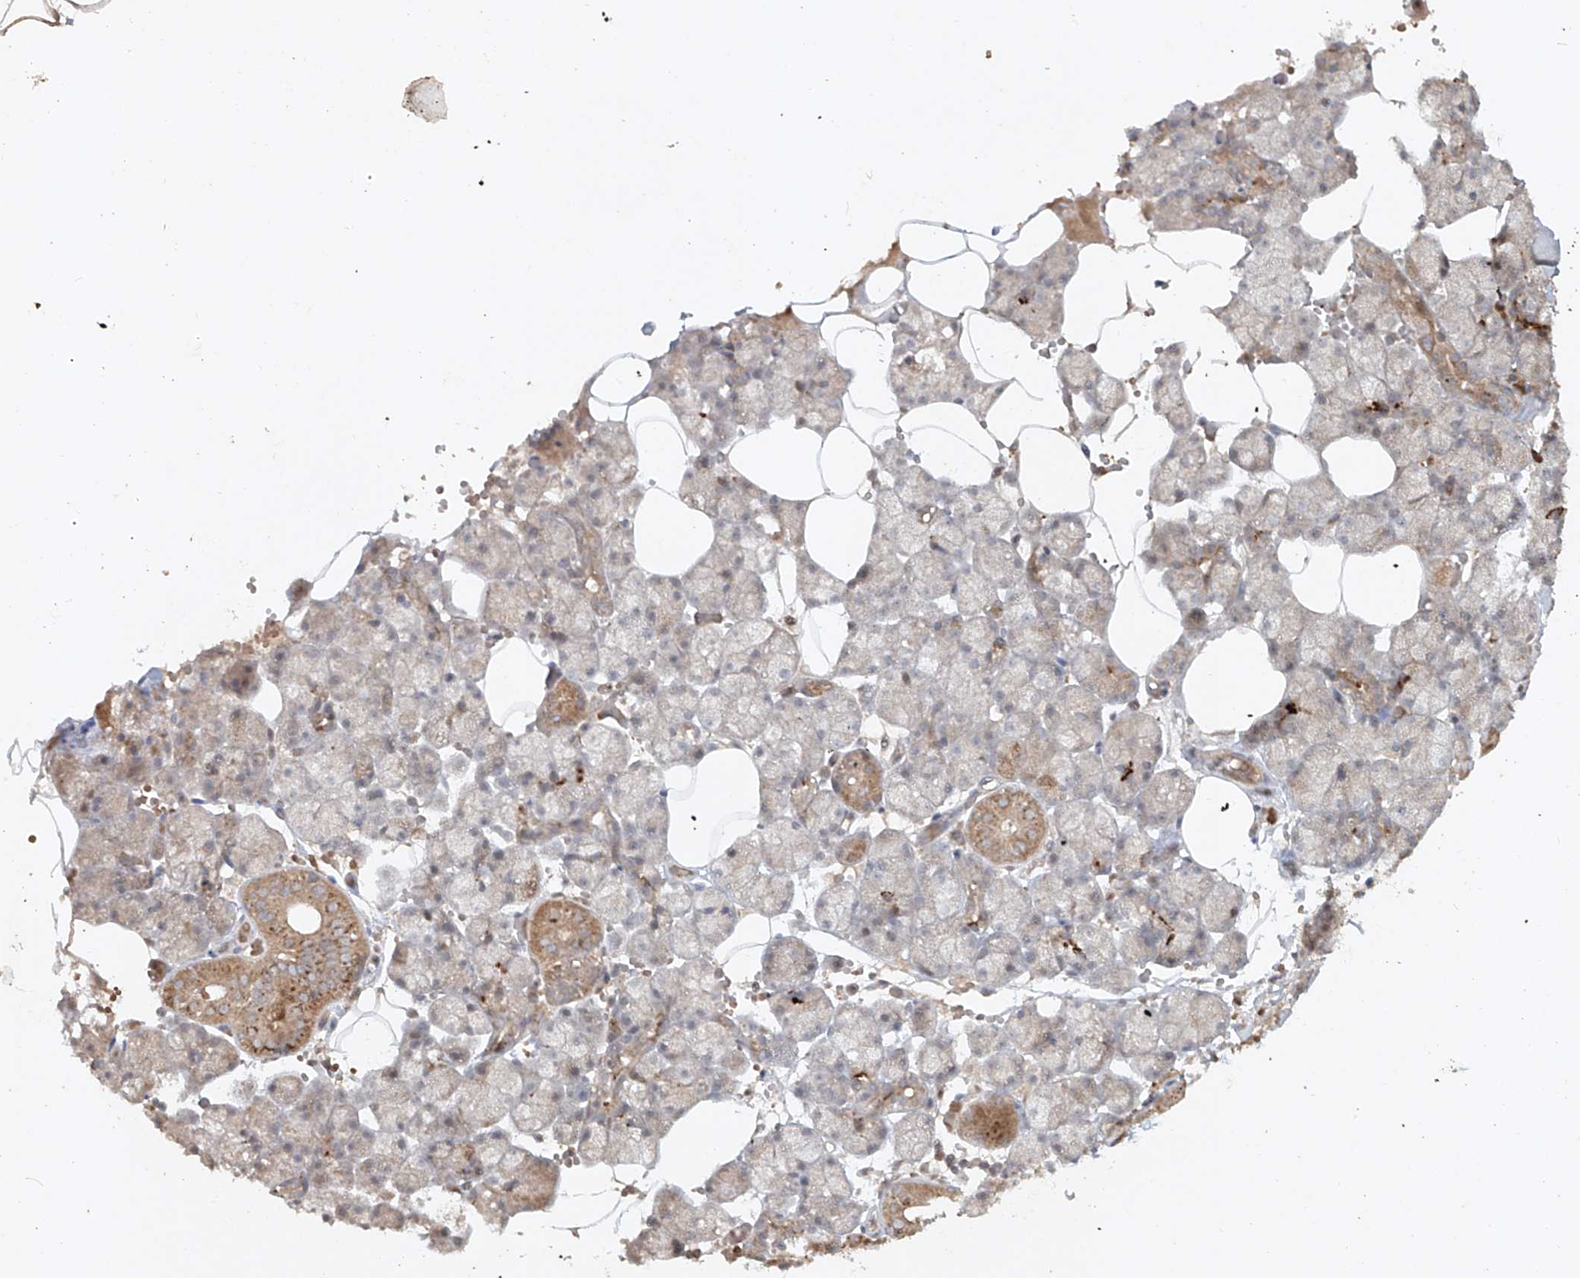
{"staining": {"intensity": "moderate", "quantity": "25%-75%", "location": "cytoplasmic/membranous"}, "tissue": "salivary gland", "cell_type": "Glandular cells", "image_type": "normal", "snomed": [{"axis": "morphology", "description": "Normal tissue, NOS"}, {"axis": "topography", "description": "Salivary gland"}], "caption": "Brown immunohistochemical staining in normal human salivary gland reveals moderate cytoplasmic/membranous positivity in about 25%-75% of glandular cells.", "gene": "CYYR1", "patient": {"sex": "male", "age": 62}}